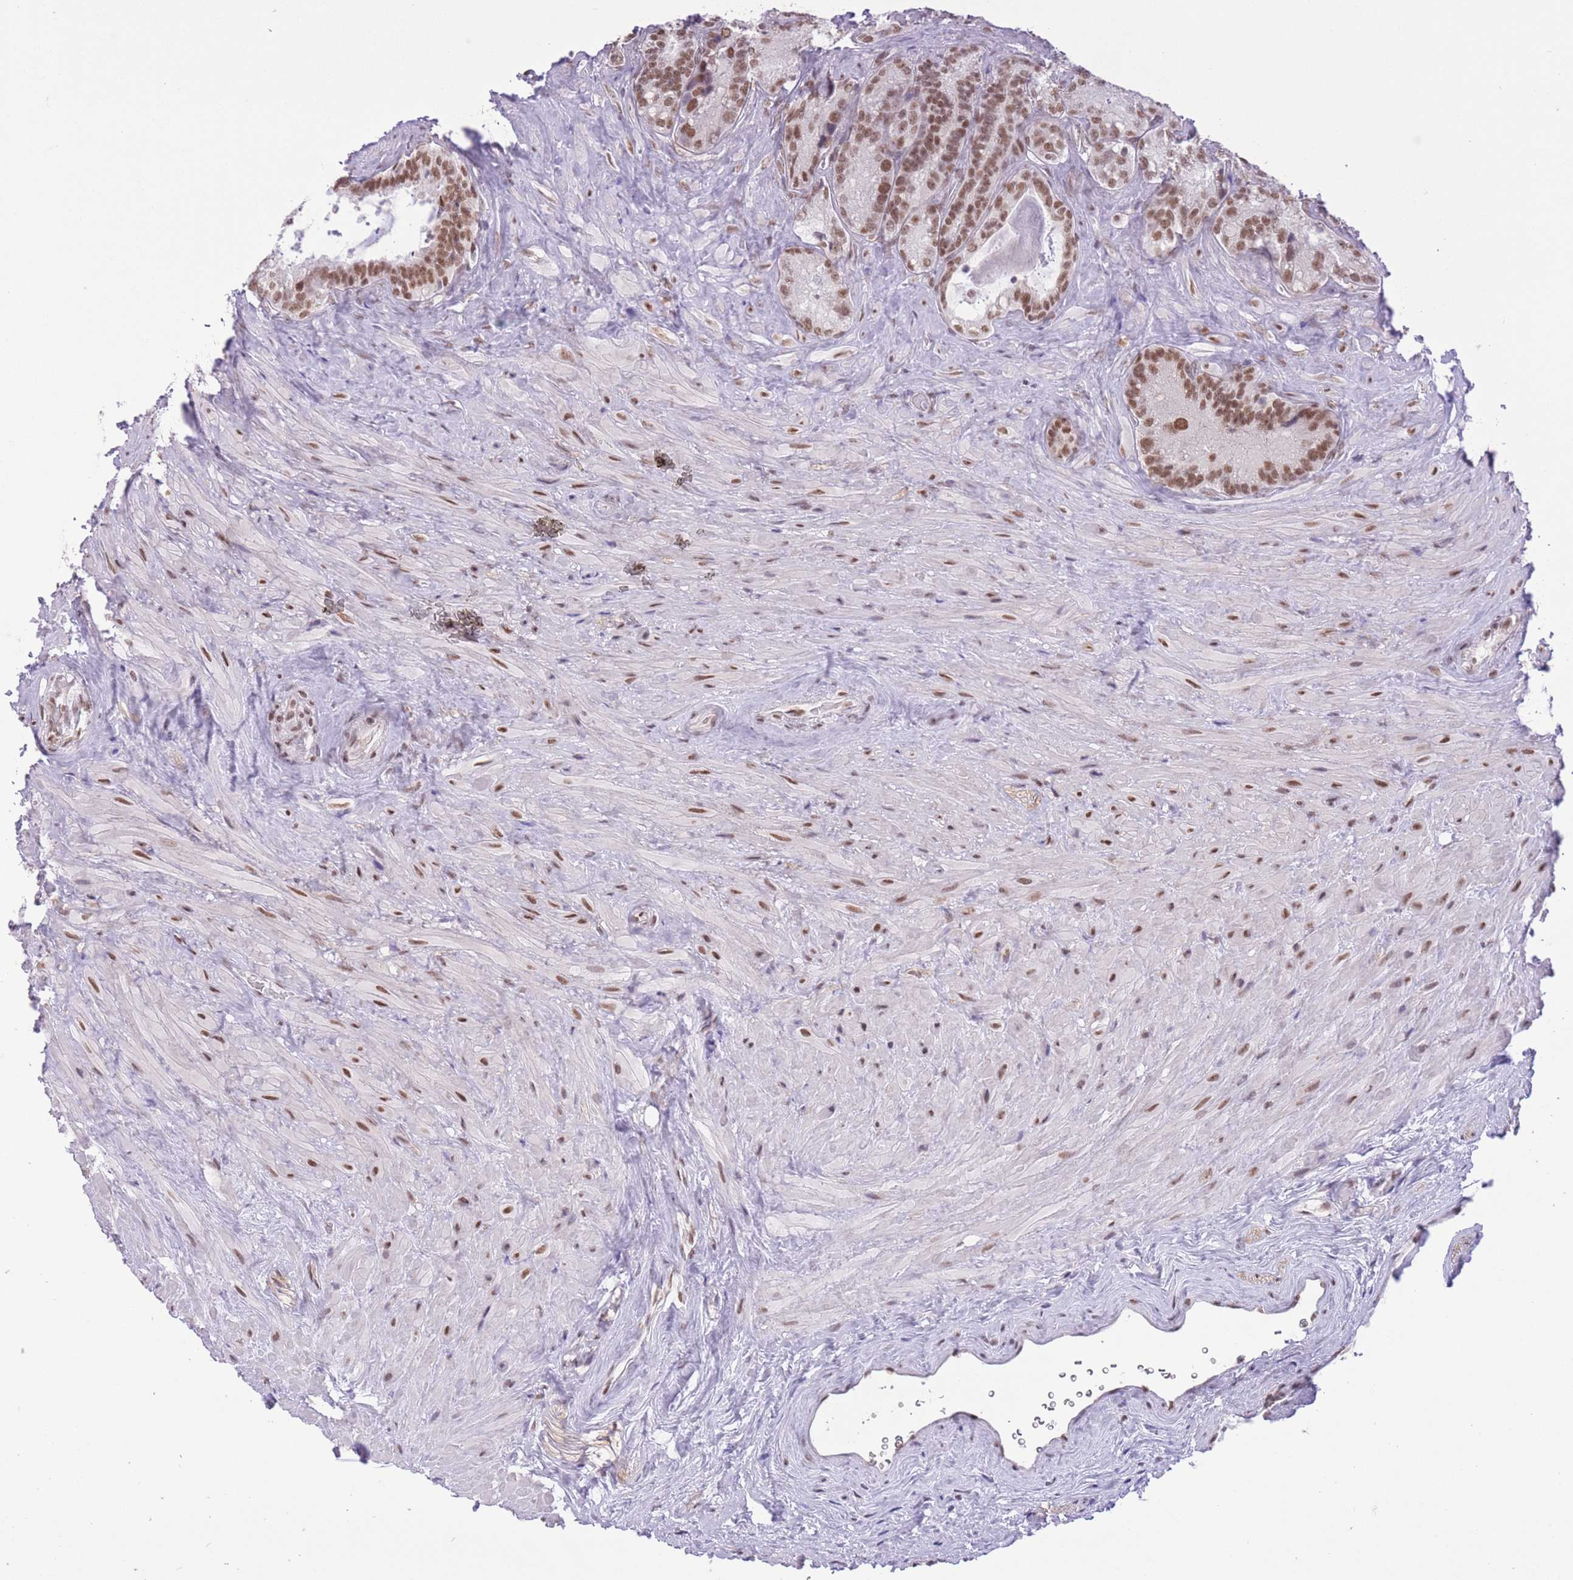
{"staining": {"intensity": "moderate", "quantity": ">75%", "location": "nuclear"}, "tissue": "seminal vesicle", "cell_type": "Glandular cells", "image_type": "normal", "snomed": [{"axis": "morphology", "description": "Normal tissue, NOS"}, {"axis": "topography", "description": "Seminal veicle"}], "caption": "Human seminal vesicle stained with a protein marker displays moderate staining in glandular cells.", "gene": "ZBED5", "patient": {"sex": "male", "age": 62}}